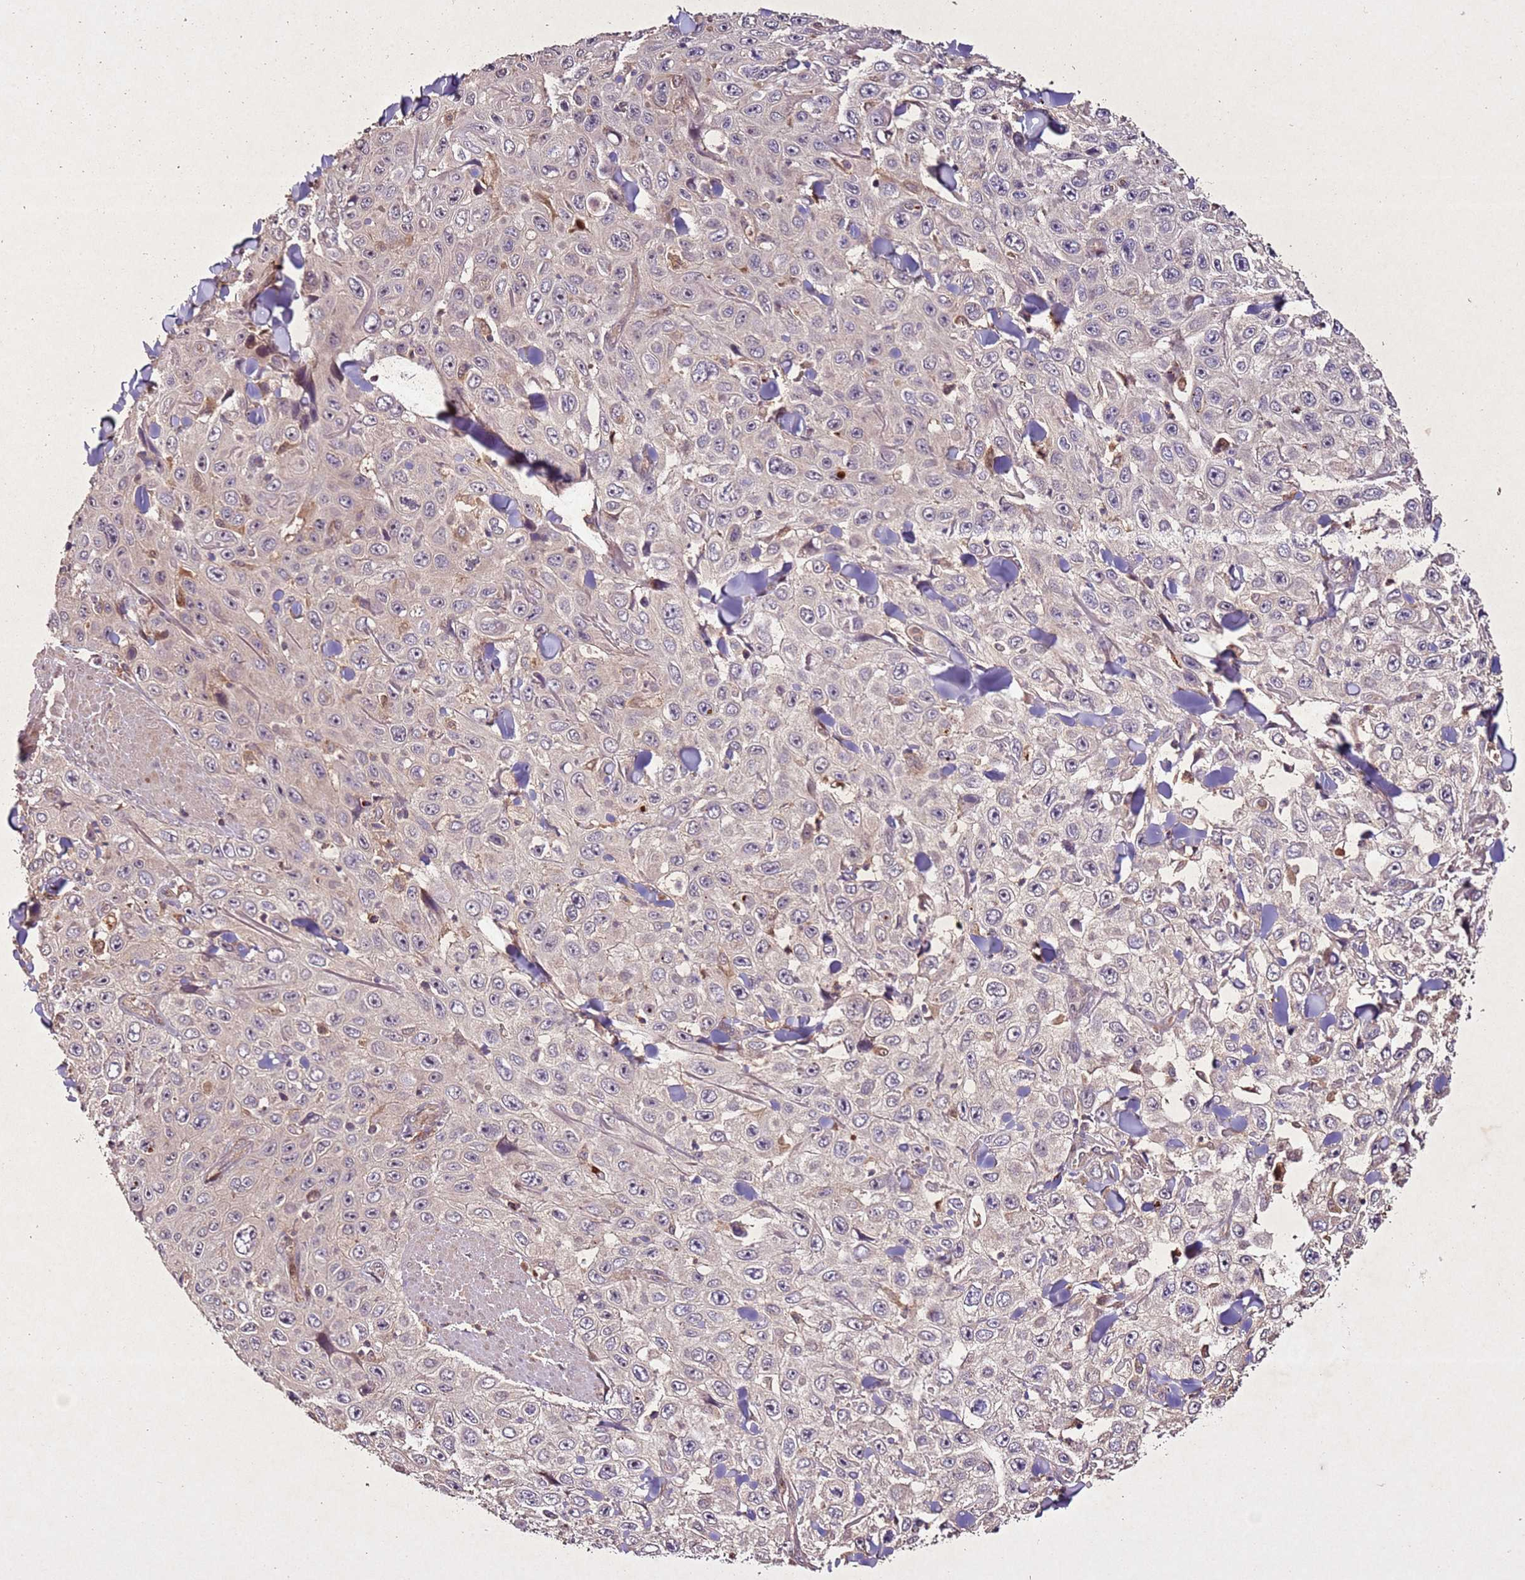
{"staining": {"intensity": "moderate", "quantity": "25%-75%", "location": "nuclear"}, "tissue": "skin cancer", "cell_type": "Tumor cells", "image_type": "cancer", "snomed": [{"axis": "morphology", "description": "Squamous cell carcinoma, NOS"}, {"axis": "topography", "description": "Skin"}], "caption": "Immunohistochemical staining of skin squamous cell carcinoma reveals medium levels of moderate nuclear staining in approximately 25%-75% of tumor cells.", "gene": "PTMA", "patient": {"sex": "male", "age": 82}}